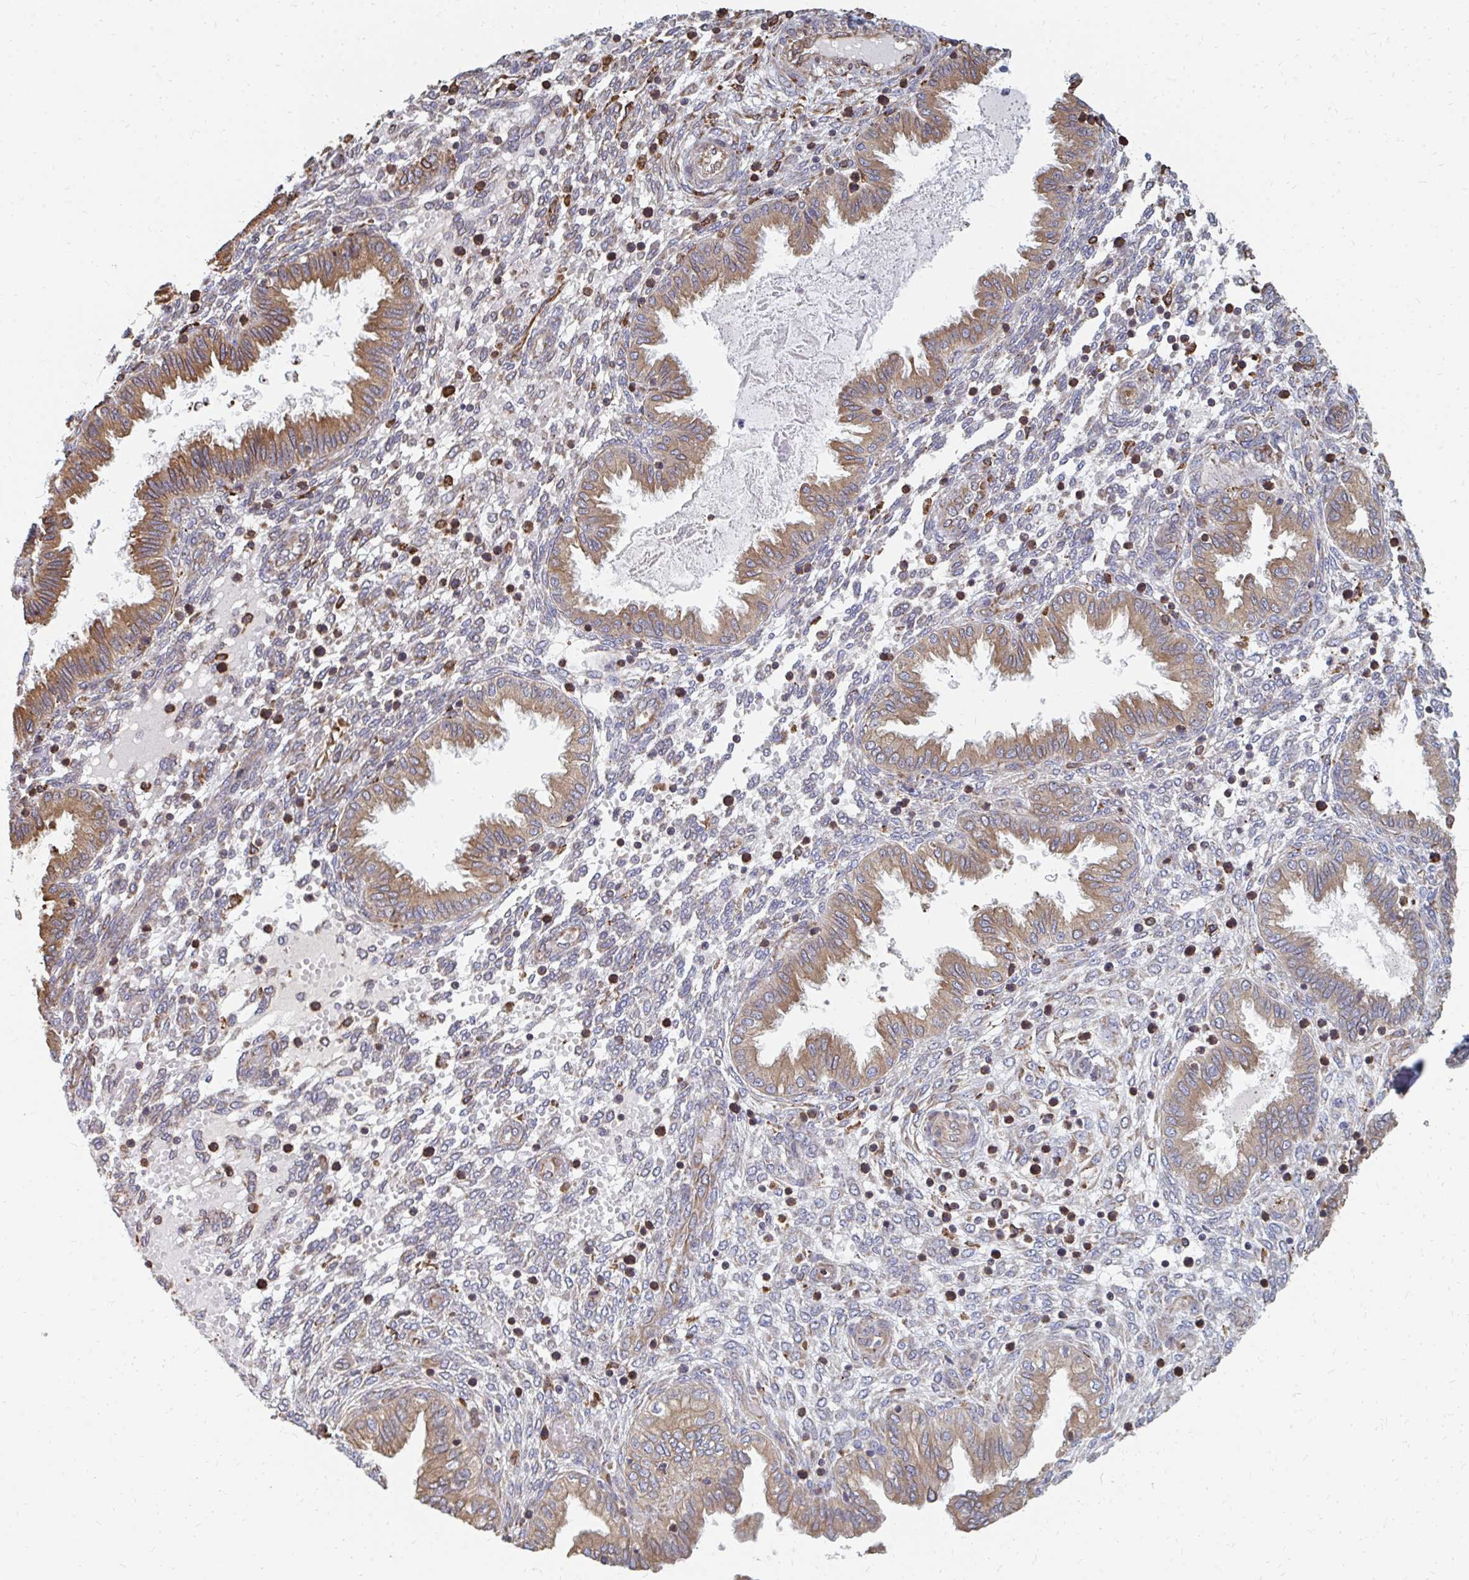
{"staining": {"intensity": "moderate", "quantity": "<25%", "location": "cytoplasmic/membranous"}, "tissue": "endometrium", "cell_type": "Cells in endometrial stroma", "image_type": "normal", "snomed": [{"axis": "morphology", "description": "Normal tissue, NOS"}, {"axis": "topography", "description": "Endometrium"}], "caption": "Protein analysis of unremarkable endometrium displays moderate cytoplasmic/membranous expression in about <25% of cells in endometrial stroma.", "gene": "PPP1R13L", "patient": {"sex": "female", "age": 33}}